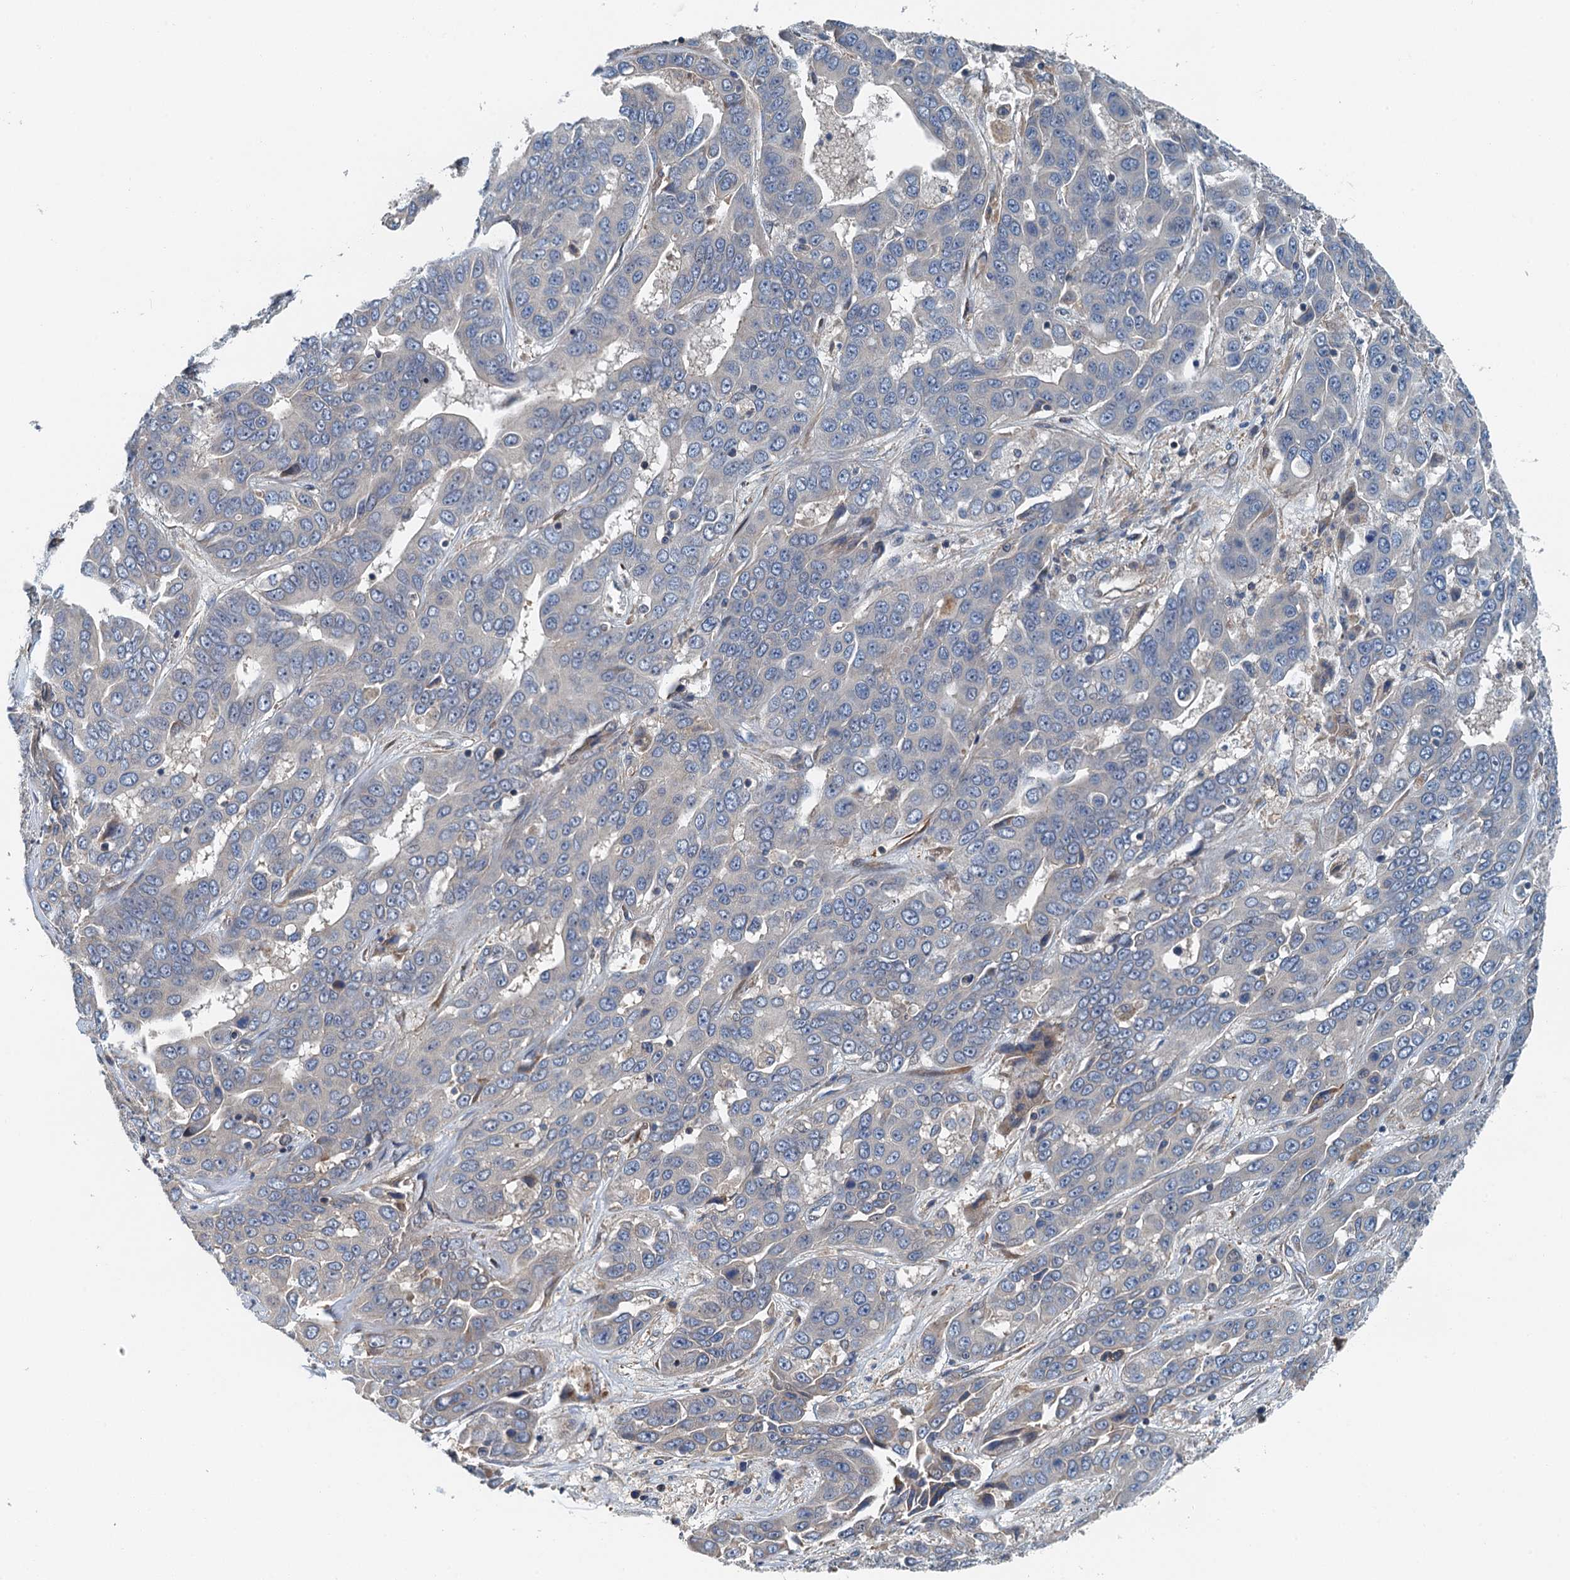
{"staining": {"intensity": "negative", "quantity": "none", "location": "none"}, "tissue": "liver cancer", "cell_type": "Tumor cells", "image_type": "cancer", "snomed": [{"axis": "morphology", "description": "Cholangiocarcinoma"}, {"axis": "topography", "description": "Liver"}], "caption": "Liver cancer (cholangiocarcinoma) was stained to show a protein in brown. There is no significant positivity in tumor cells.", "gene": "PPP1R14D", "patient": {"sex": "female", "age": 52}}